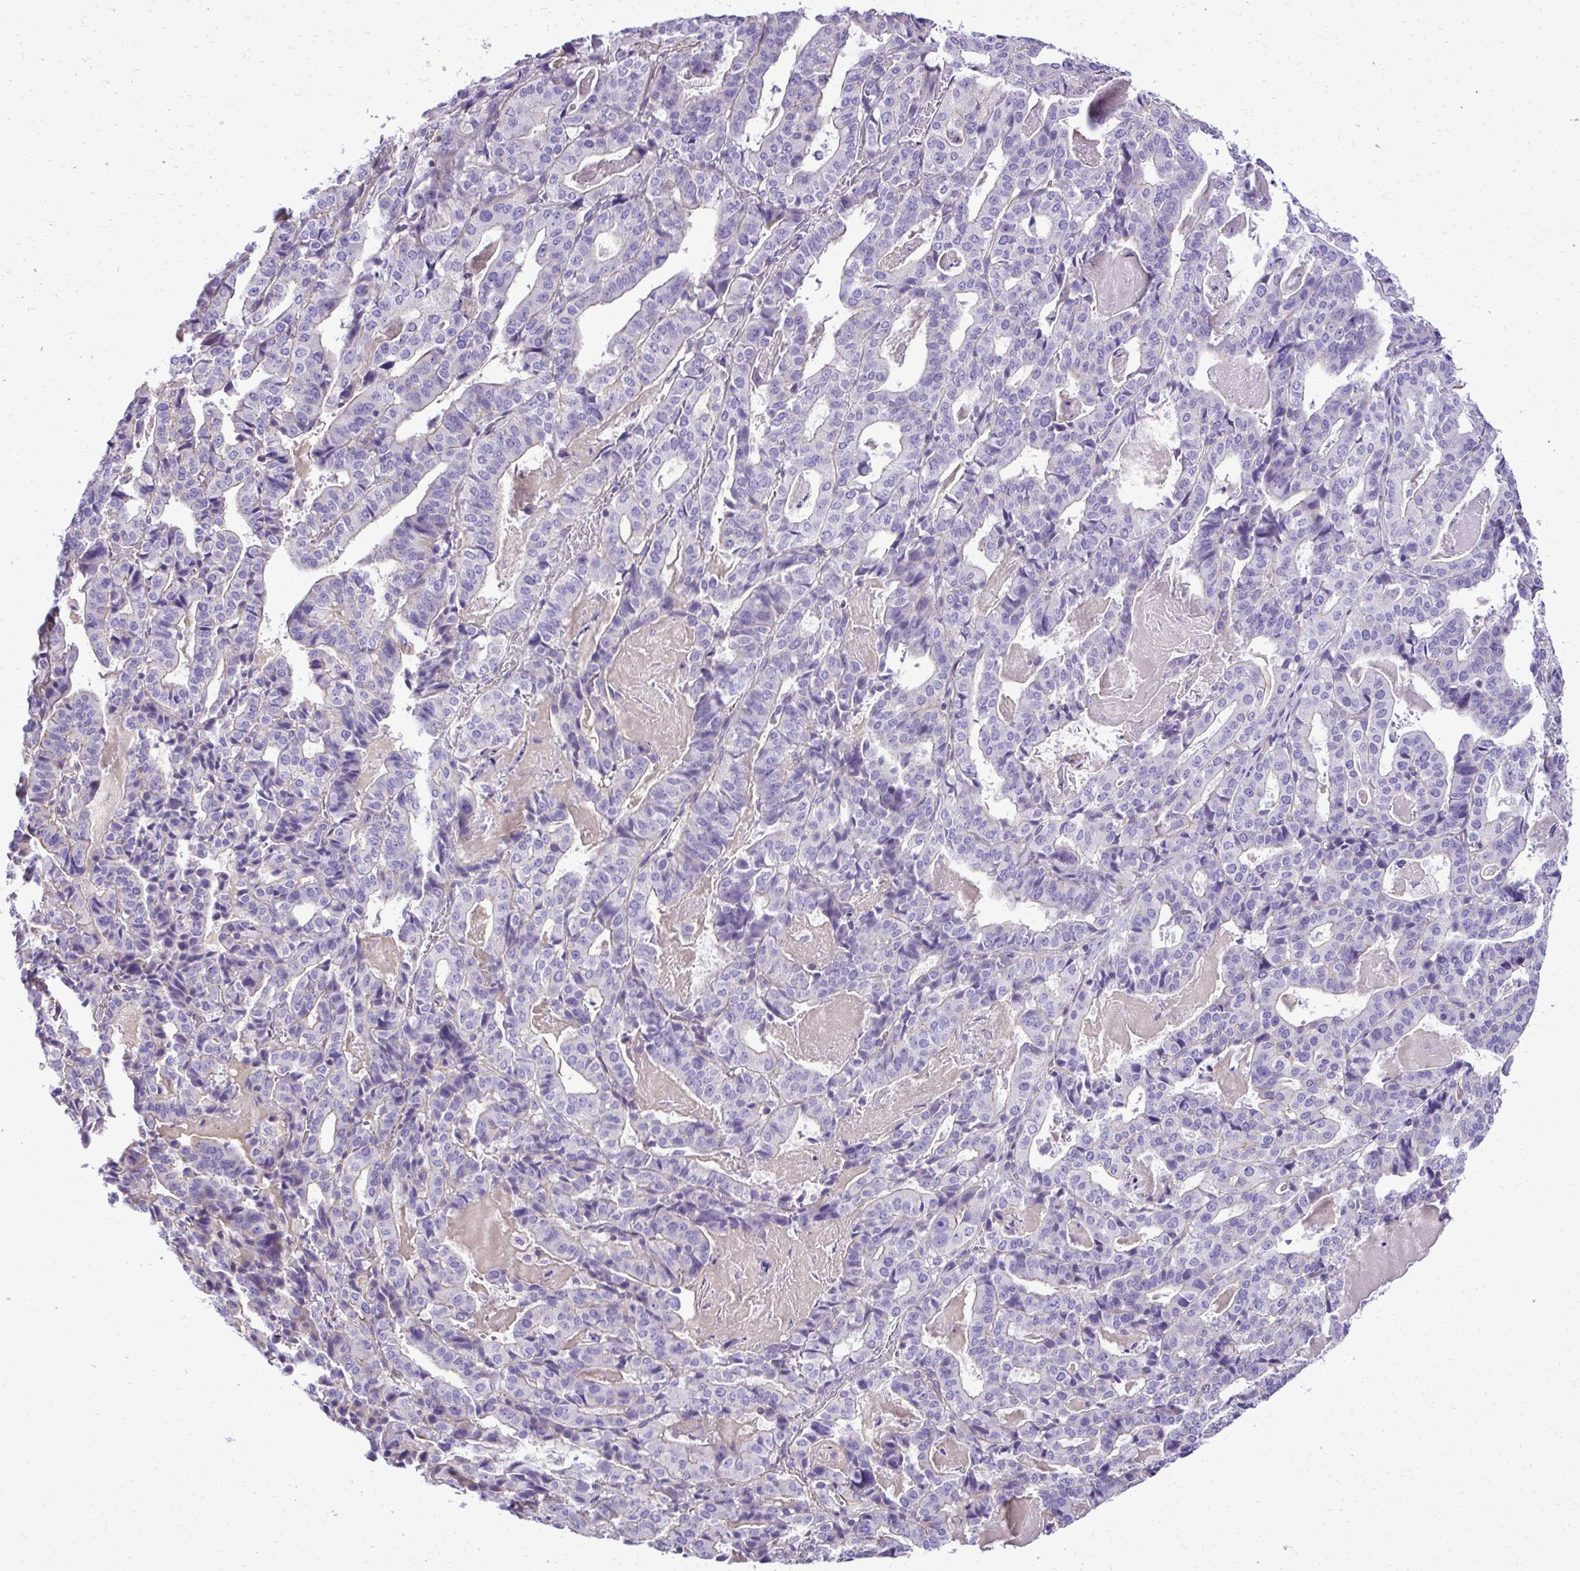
{"staining": {"intensity": "weak", "quantity": "25%-75%", "location": "cytoplasmic/membranous"}, "tissue": "stomach cancer", "cell_type": "Tumor cells", "image_type": "cancer", "snomed": [{"axis": "morphology", "description": "Adenocarcinoma, NOS"}, {"axis": "topography", "description": "Stomach"}], "caption": "About 25%-75% of tumor cells in human stomach adenocarcinoma display weak cytoplasmic/membranous protein expression as visualized by brown immunohistochemical staining.", "gene": "RUNDC3B", "patient": {"sex": "male", "age": 48}}